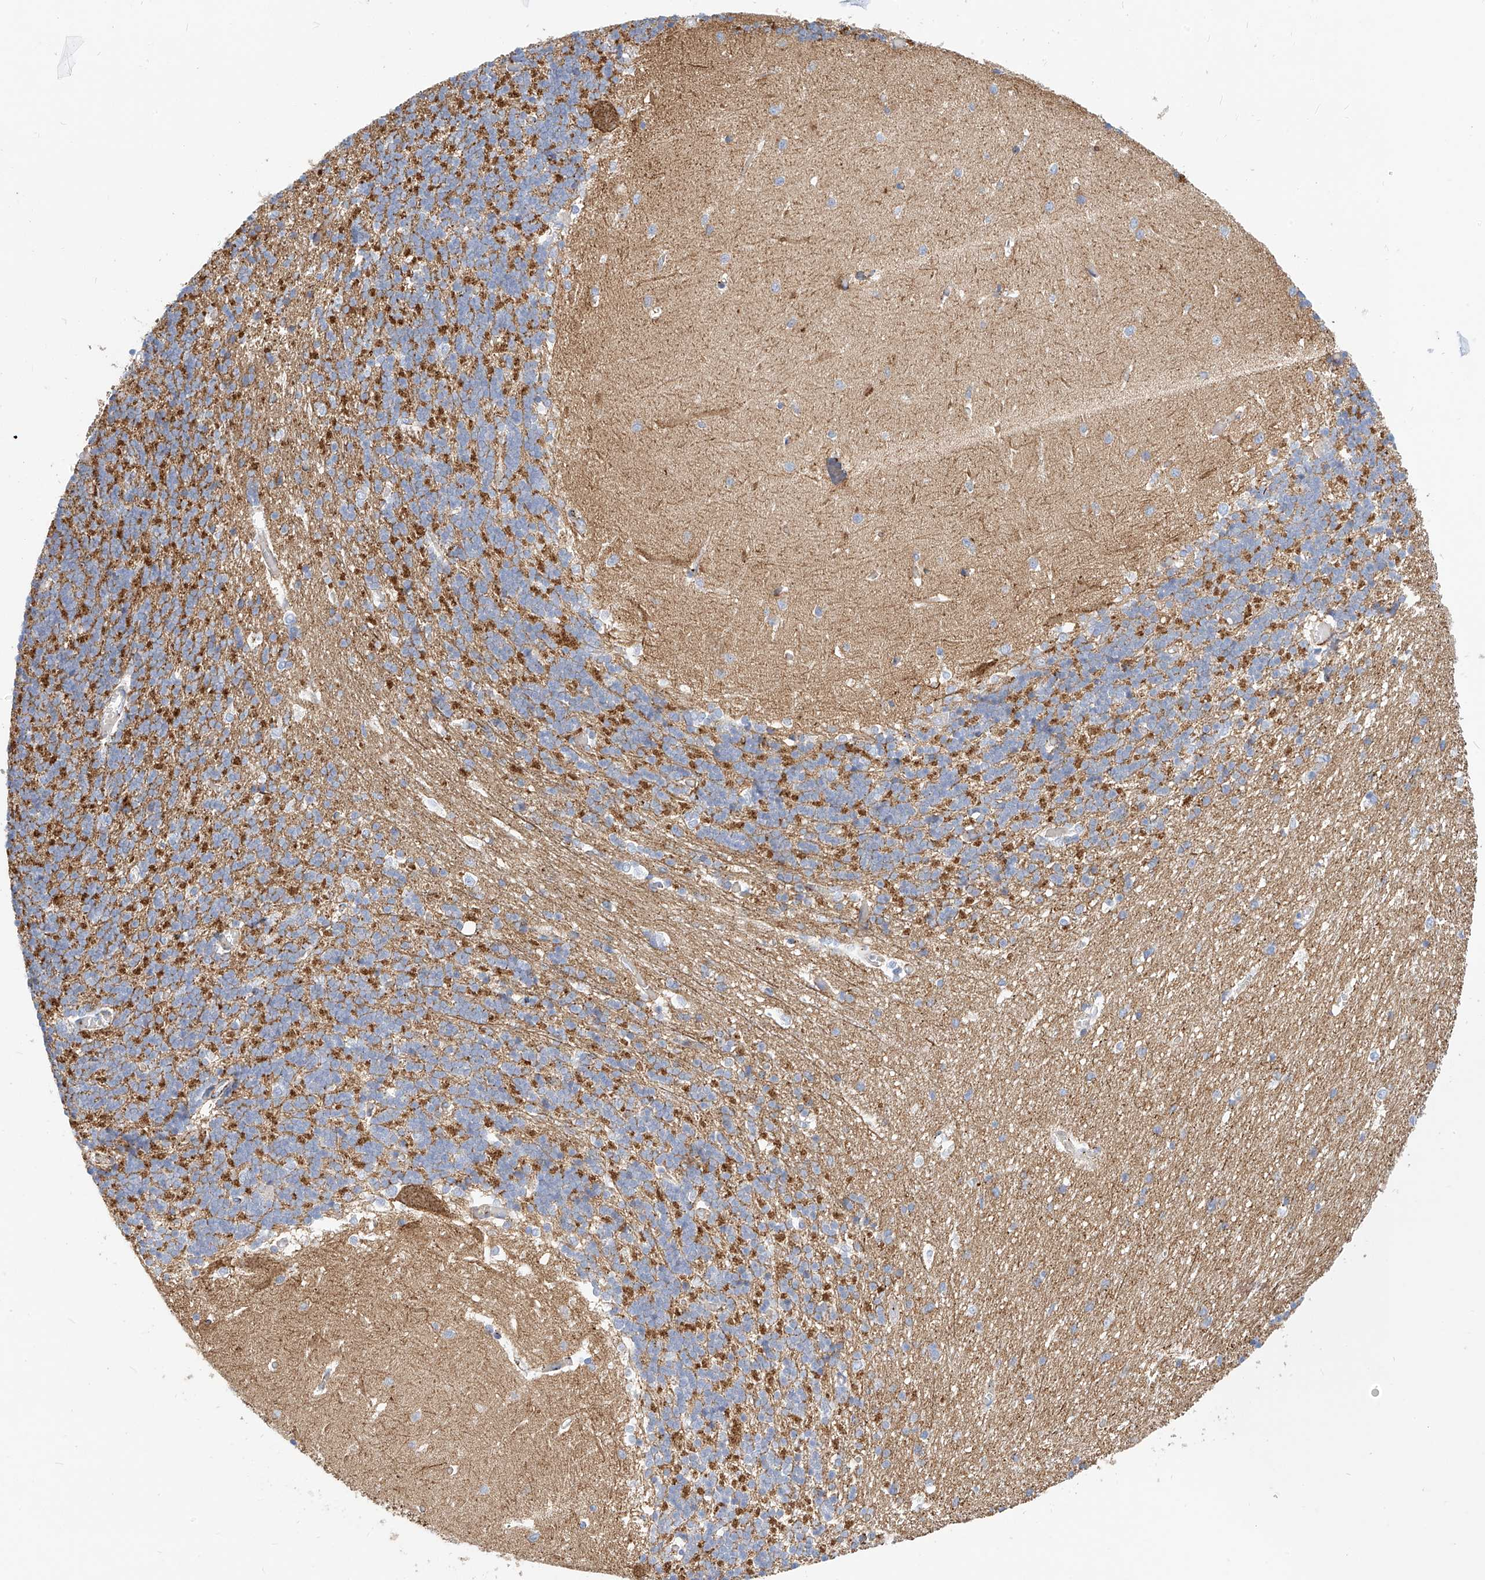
{"staining": {"intensity": "moderate", "quantity": "25%-75%", "location": "cytoplasmic/membranous"}, "tissue": "cerebellum", "cell_type": "Cells in granular layer", "image_type": "normal", "snomed": [{"axis": "morphology", "description": "Normal tissue, NOS"}, {"axis": "topography", "description": "Cerebellum"}], "caption": "Immunohistochemistry photomicrograph of normal human cerebellum stained for a protein (brown), which exhibits medium levels of moderate cytoplasmic/membranous expression in approximately 25%-75% of cells in granular layer.", "gene": "TXNDC9", "patient": {"sex": "male", "age": 37}}